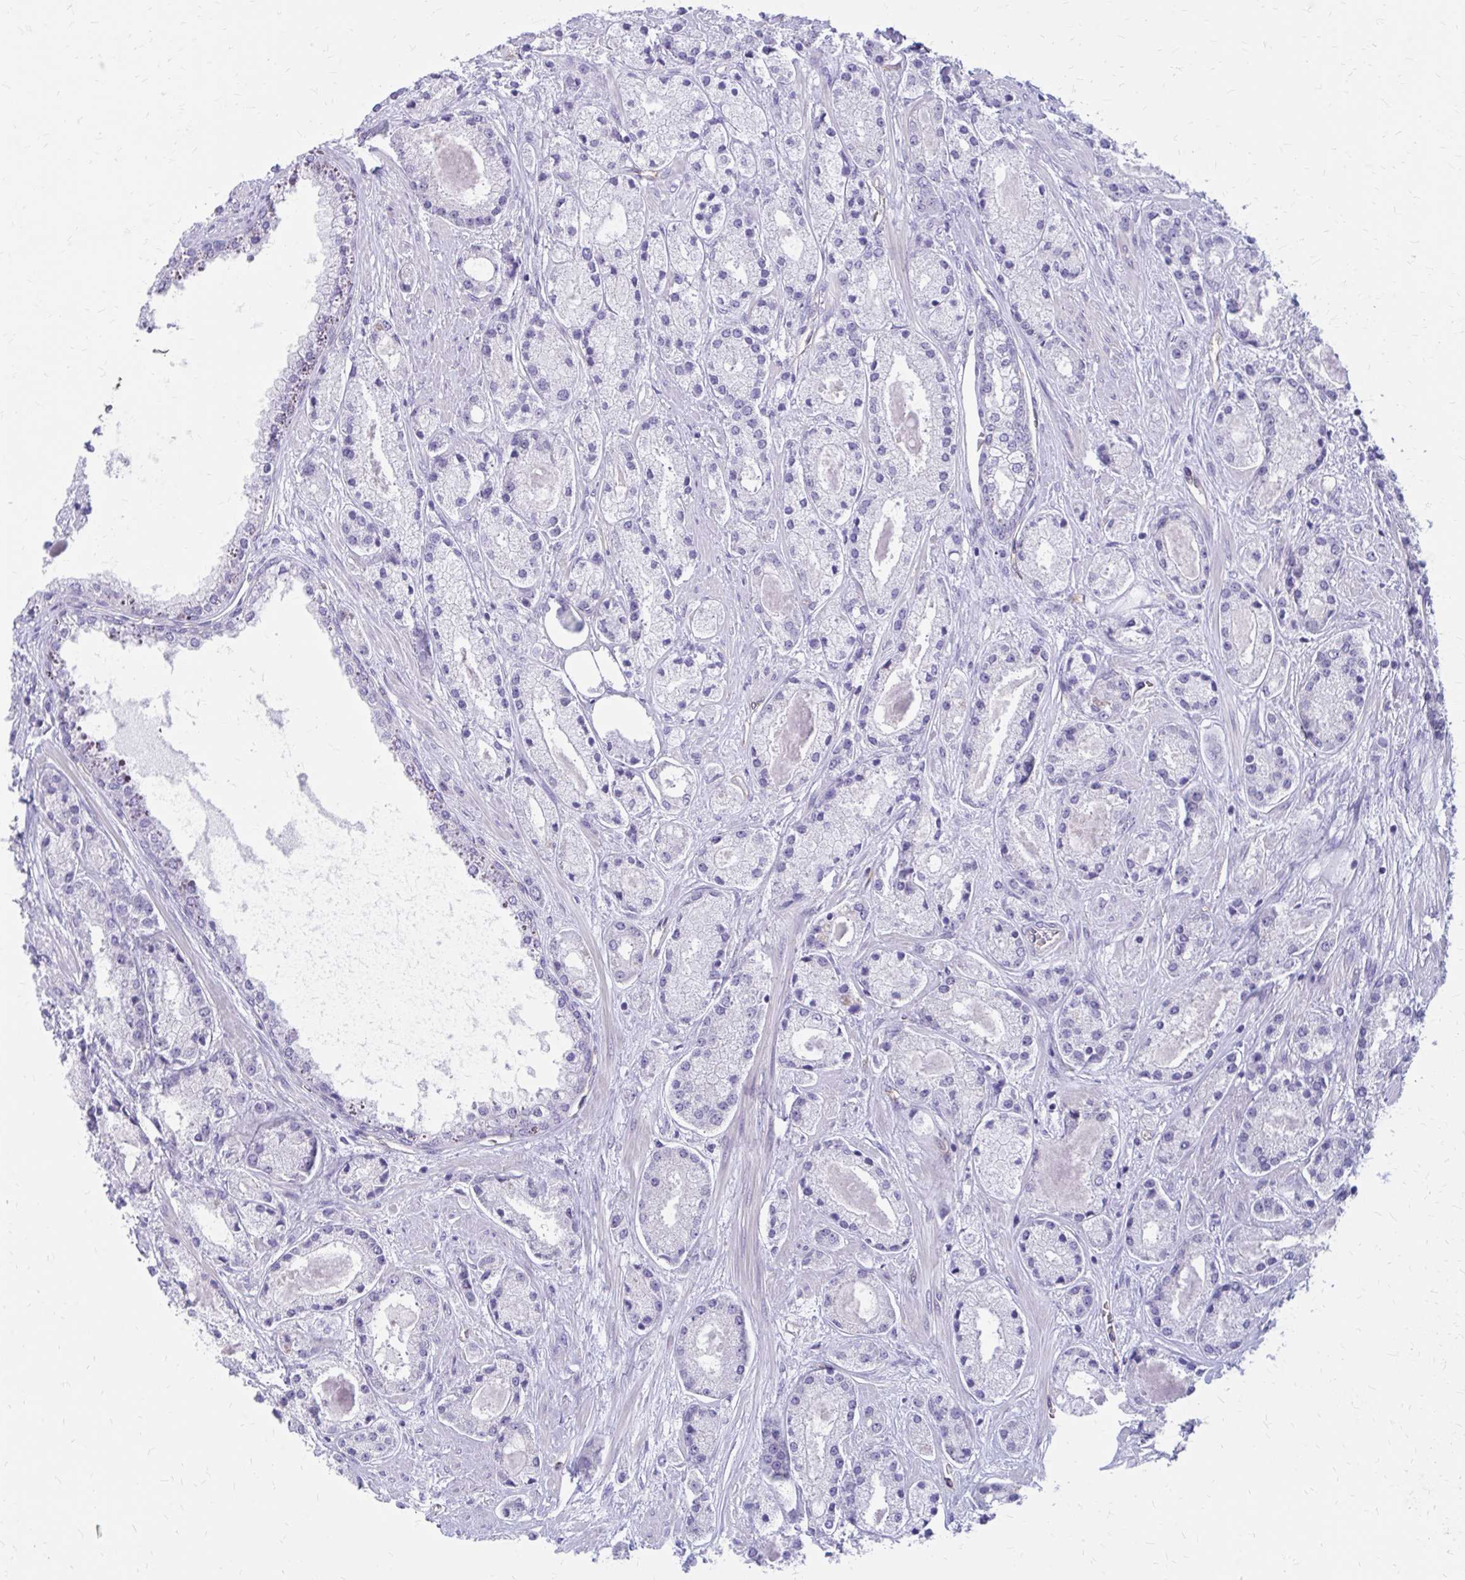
{"staining": {"intensity": "negative", "quantity": "none", "location": "none"}, "tissue": "prostate cancer", "cell_type": "Tumor cells", "image_type": "cancer", "snomed": [{"axis": "morphology", "description": "Adenocarcinoma, High grade"}, {"axis": "topography", "description": "Prostate"}], "caption": "Tumor cells show no significant protein staining in high-grade adenocarcinoma (prostate).", "gene": "CLIC2", "patient": {"sex": "male", "age": 67}}